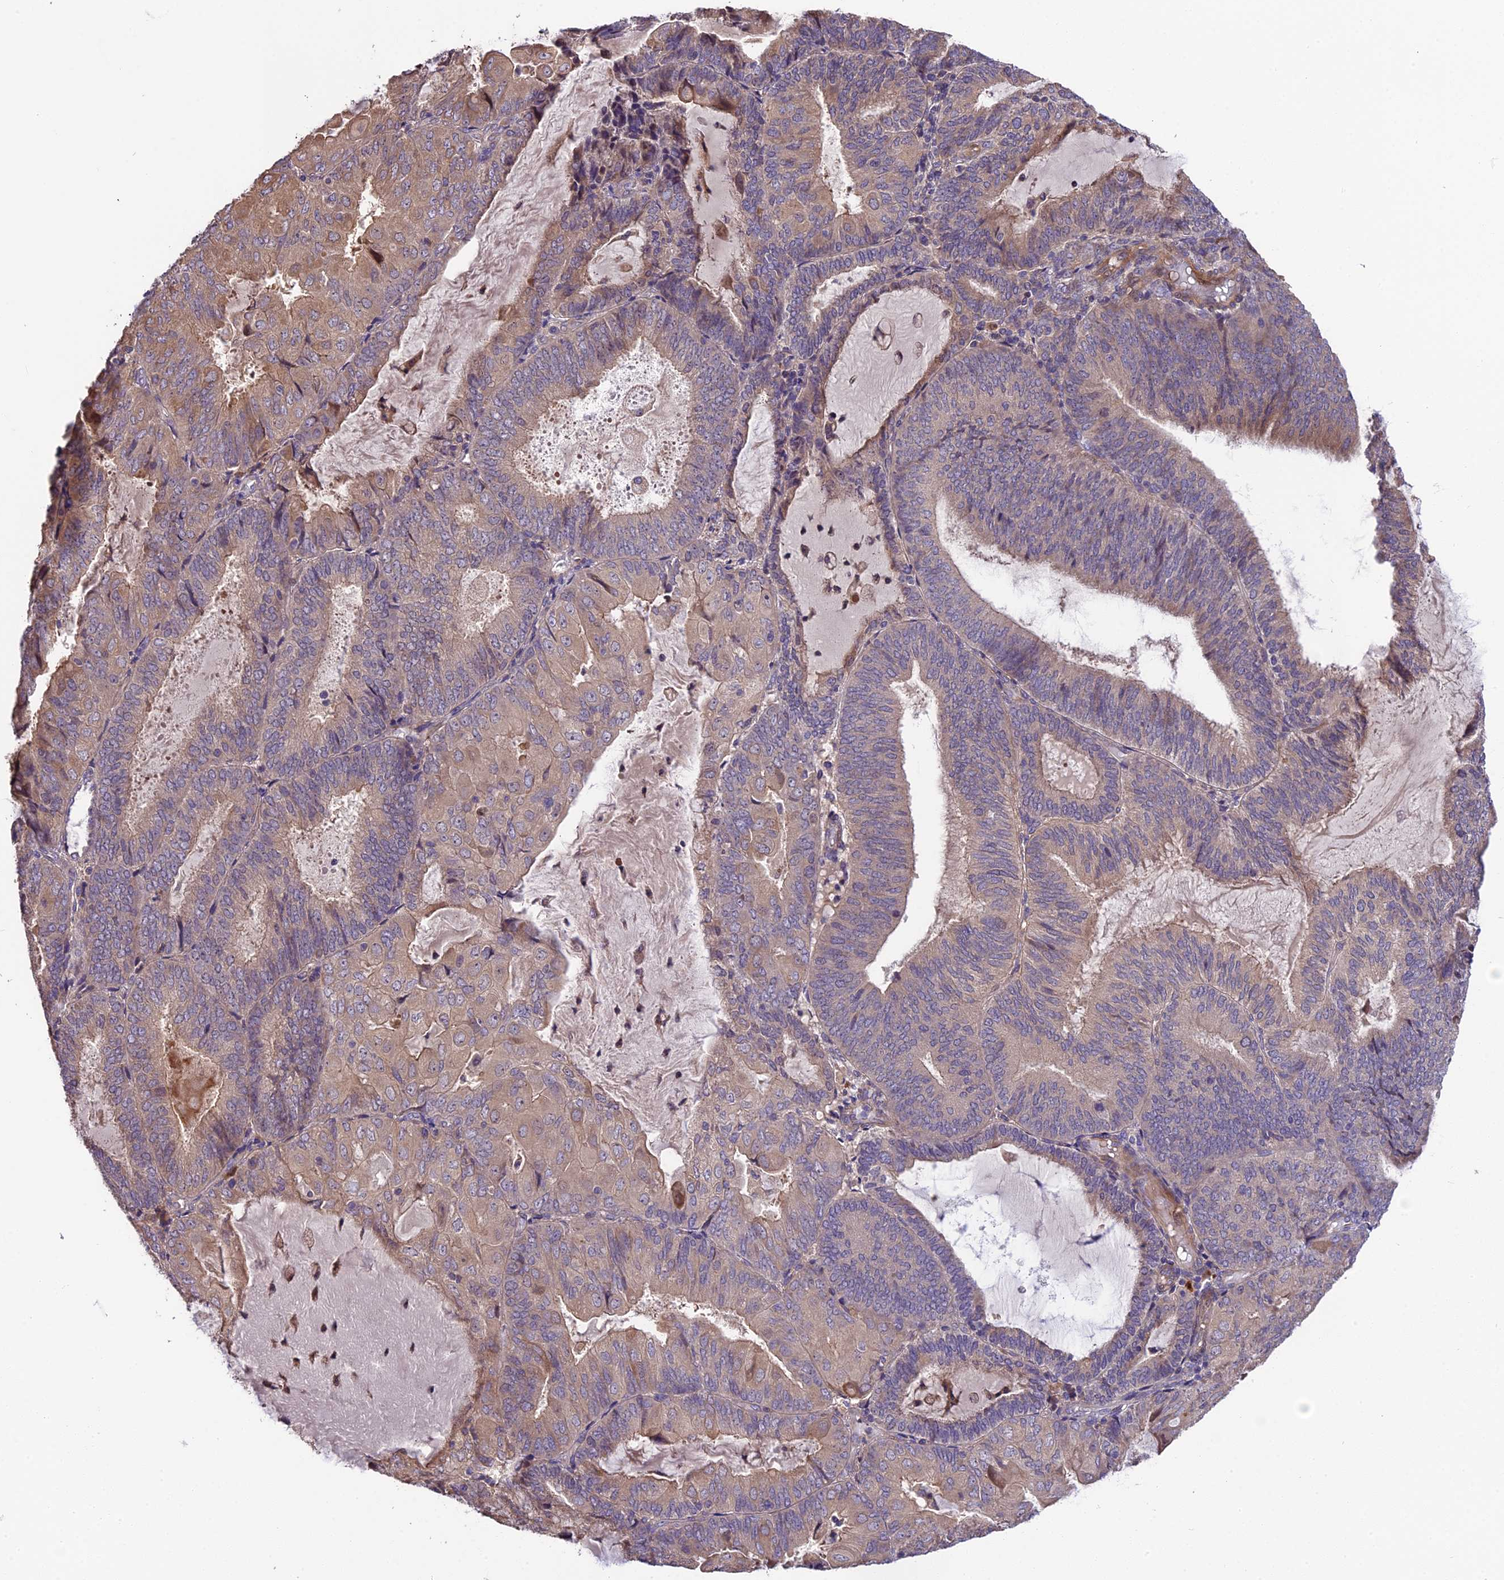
{"staining": {"intensity": "weak", "quantity": "25%-75%", "location": "cytoplasmic/membranous"}, "tissue": "endometrial cancer", "cell_type": "Tumor cells", "image_type": "cancer", "snomed": [{"axis": "morphology", "description": "Adenocarcinoma, NOS"}, {"axis": "topography", "description": "Endometrium"}], "caption": "Immunohistochemical staining of human endometrial adenocarcinoma demonstrates low levels of weak cytoplasmic/membranous positivity in approximately 25%-75% of tumor cells.", "gene": "ABCC10", "patient": {"sex": "female", "age": 81}}